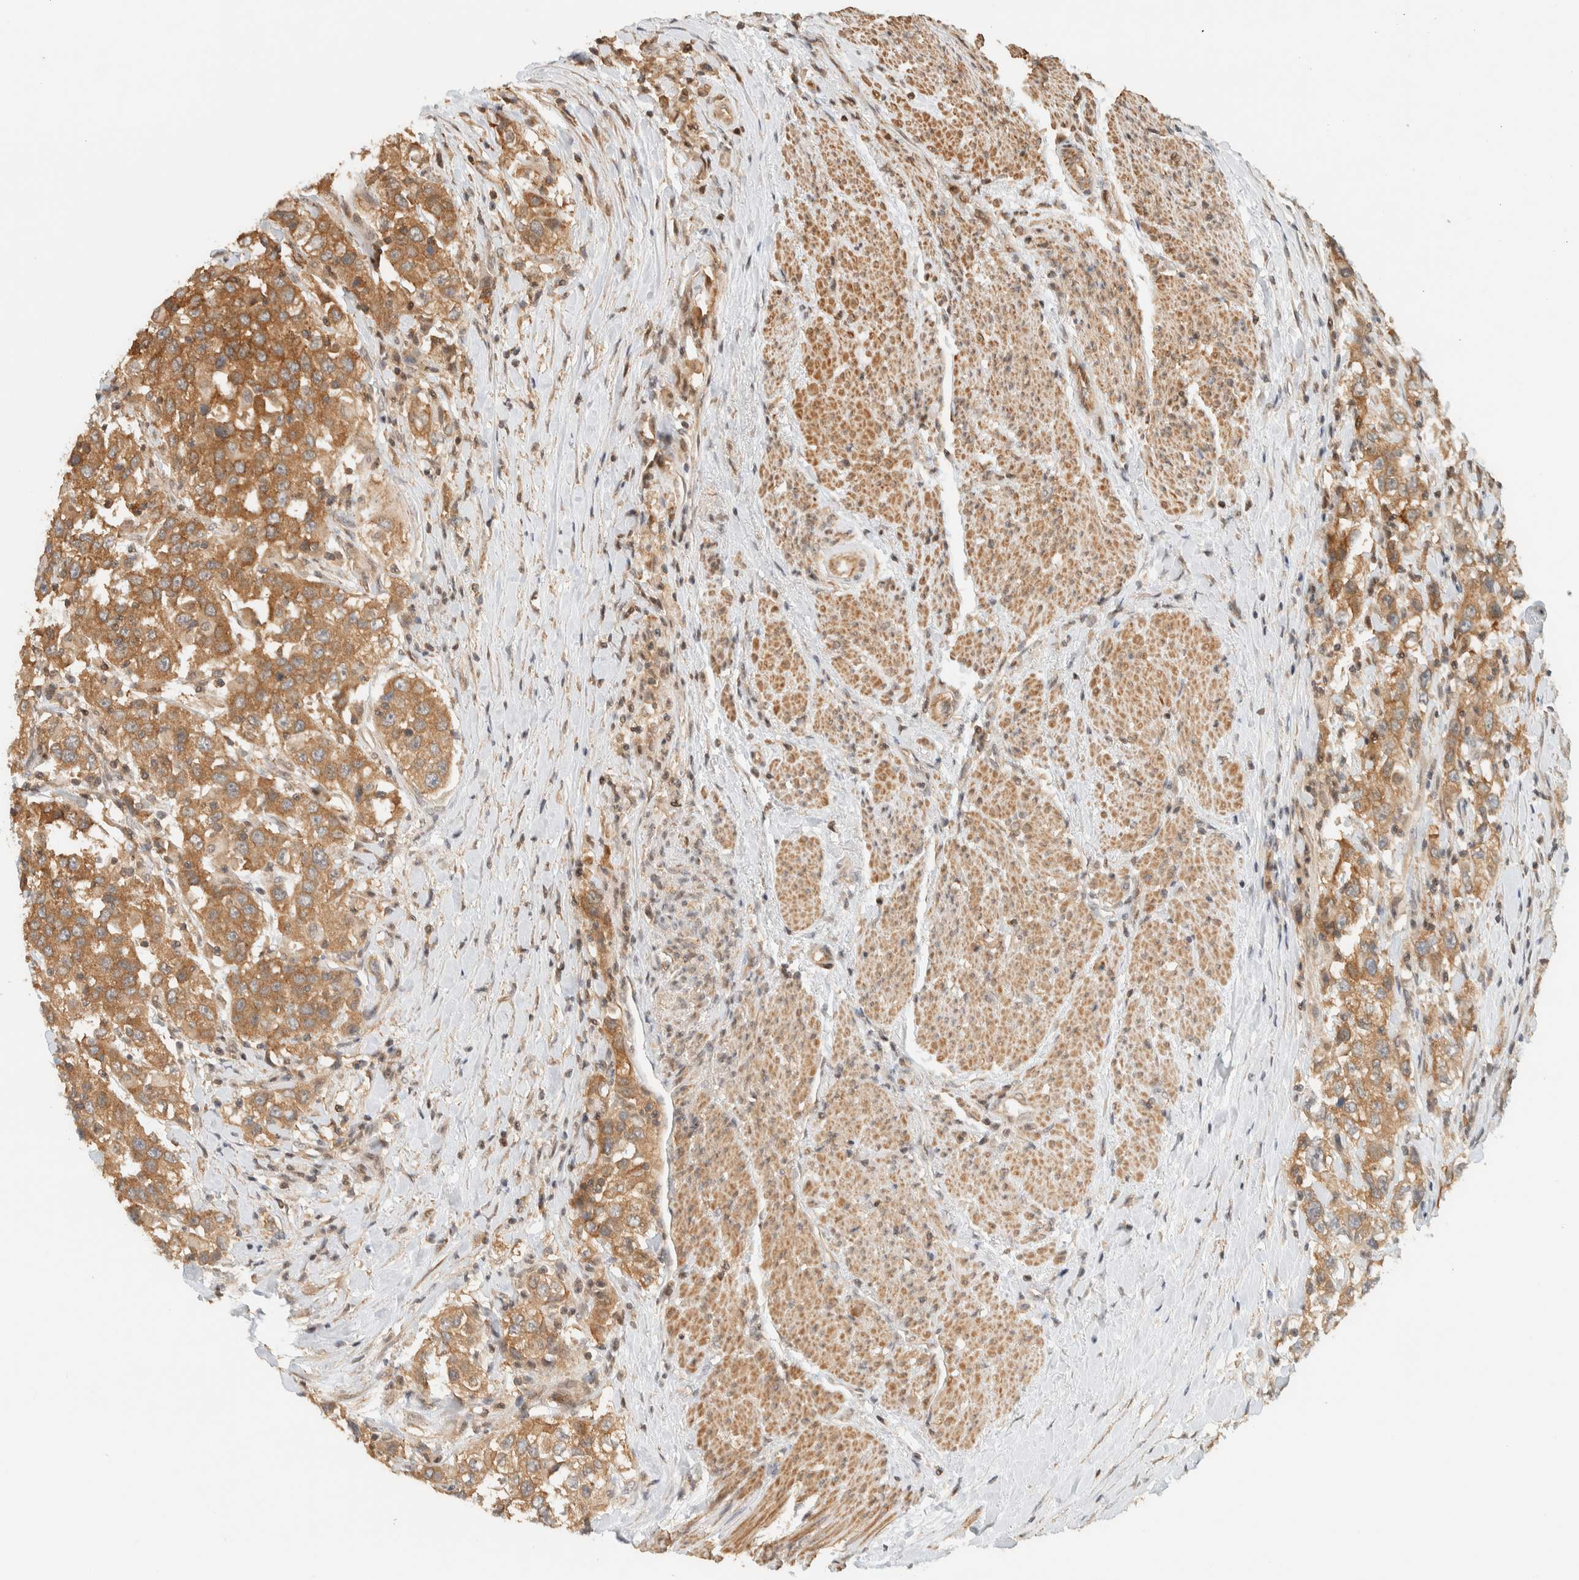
{"staining": {"intensity": "moderate", "quantity": ">75%", "location": "cytoplasmic/membranous"}, "tissue": "urothelial cancer", "cell_type": "Tumor cells", "image_type": "cancer", "snomed": [{"axis": "morphology", "description": "Urothelial carcinoma, High grade"}, {"axis": "topography", "description": "Urinary bladder"}], "caption": "Urothelial cancer stained for a protein (brown) reveals moderate cytoplasmic/membranous positive expression in approximately >75% of tumor cells.", "gene": "ARFGEF1", "patient": {"sex": "female", "age": 80}}